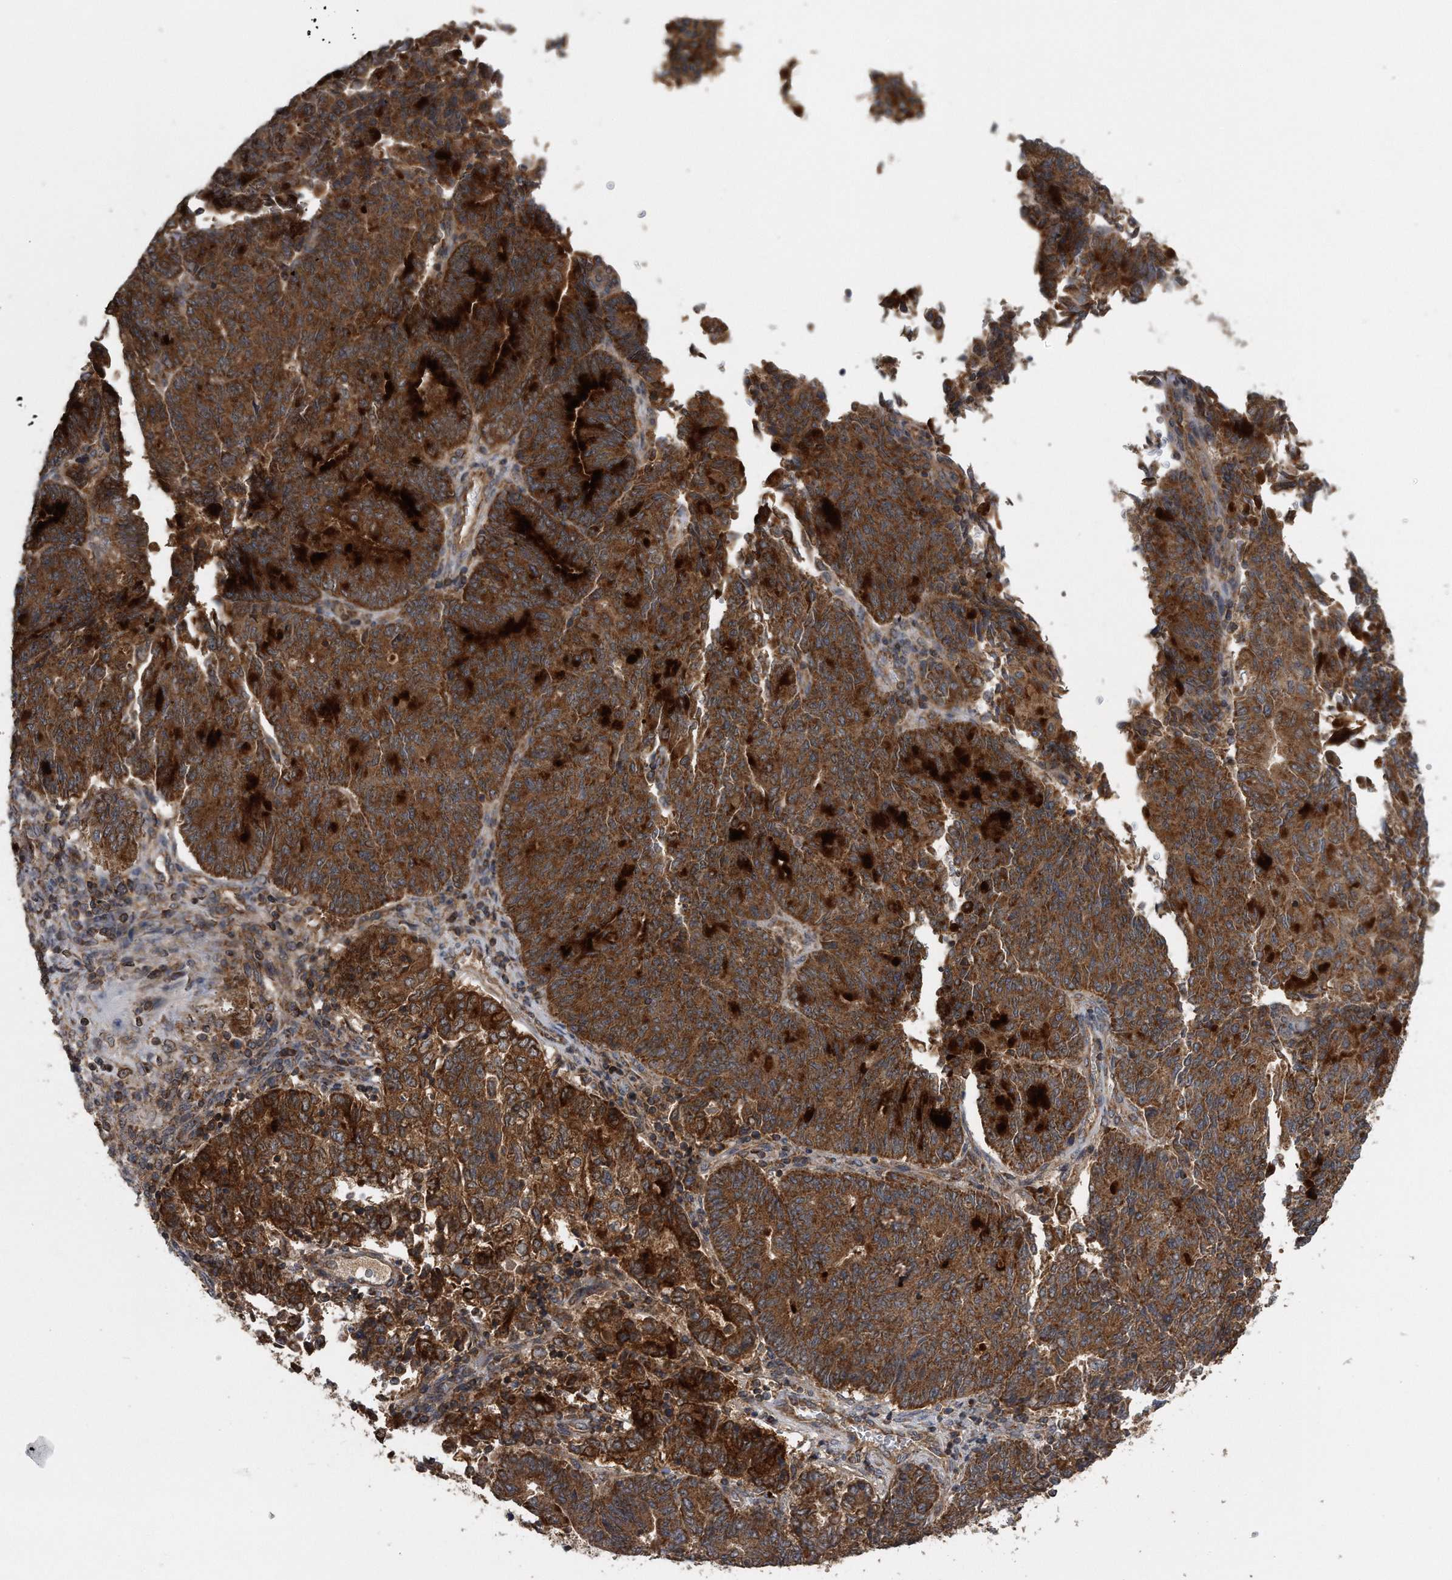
{"staining": {"intensity": "strong", "quantity": ">75%", "location": "cytoplasmic/membranous"}, "tissue": "endometrial cancer", "cell_type": "Tumor cells", "image_type": "cancer", "snomed": [{"axis": "morphology", "description": "Adenocarcinoma, NOS"}, {"axis": "topography", "description": "Endometrium"}], "caption": "The image displays a brown stain indicating the presence of a protein in the cytoplasmic/membranous of tumor cells in adenocarcinoma (endometrial).", "gene": "ALPK2", "patient": {"sex": "female", "age": 80}}